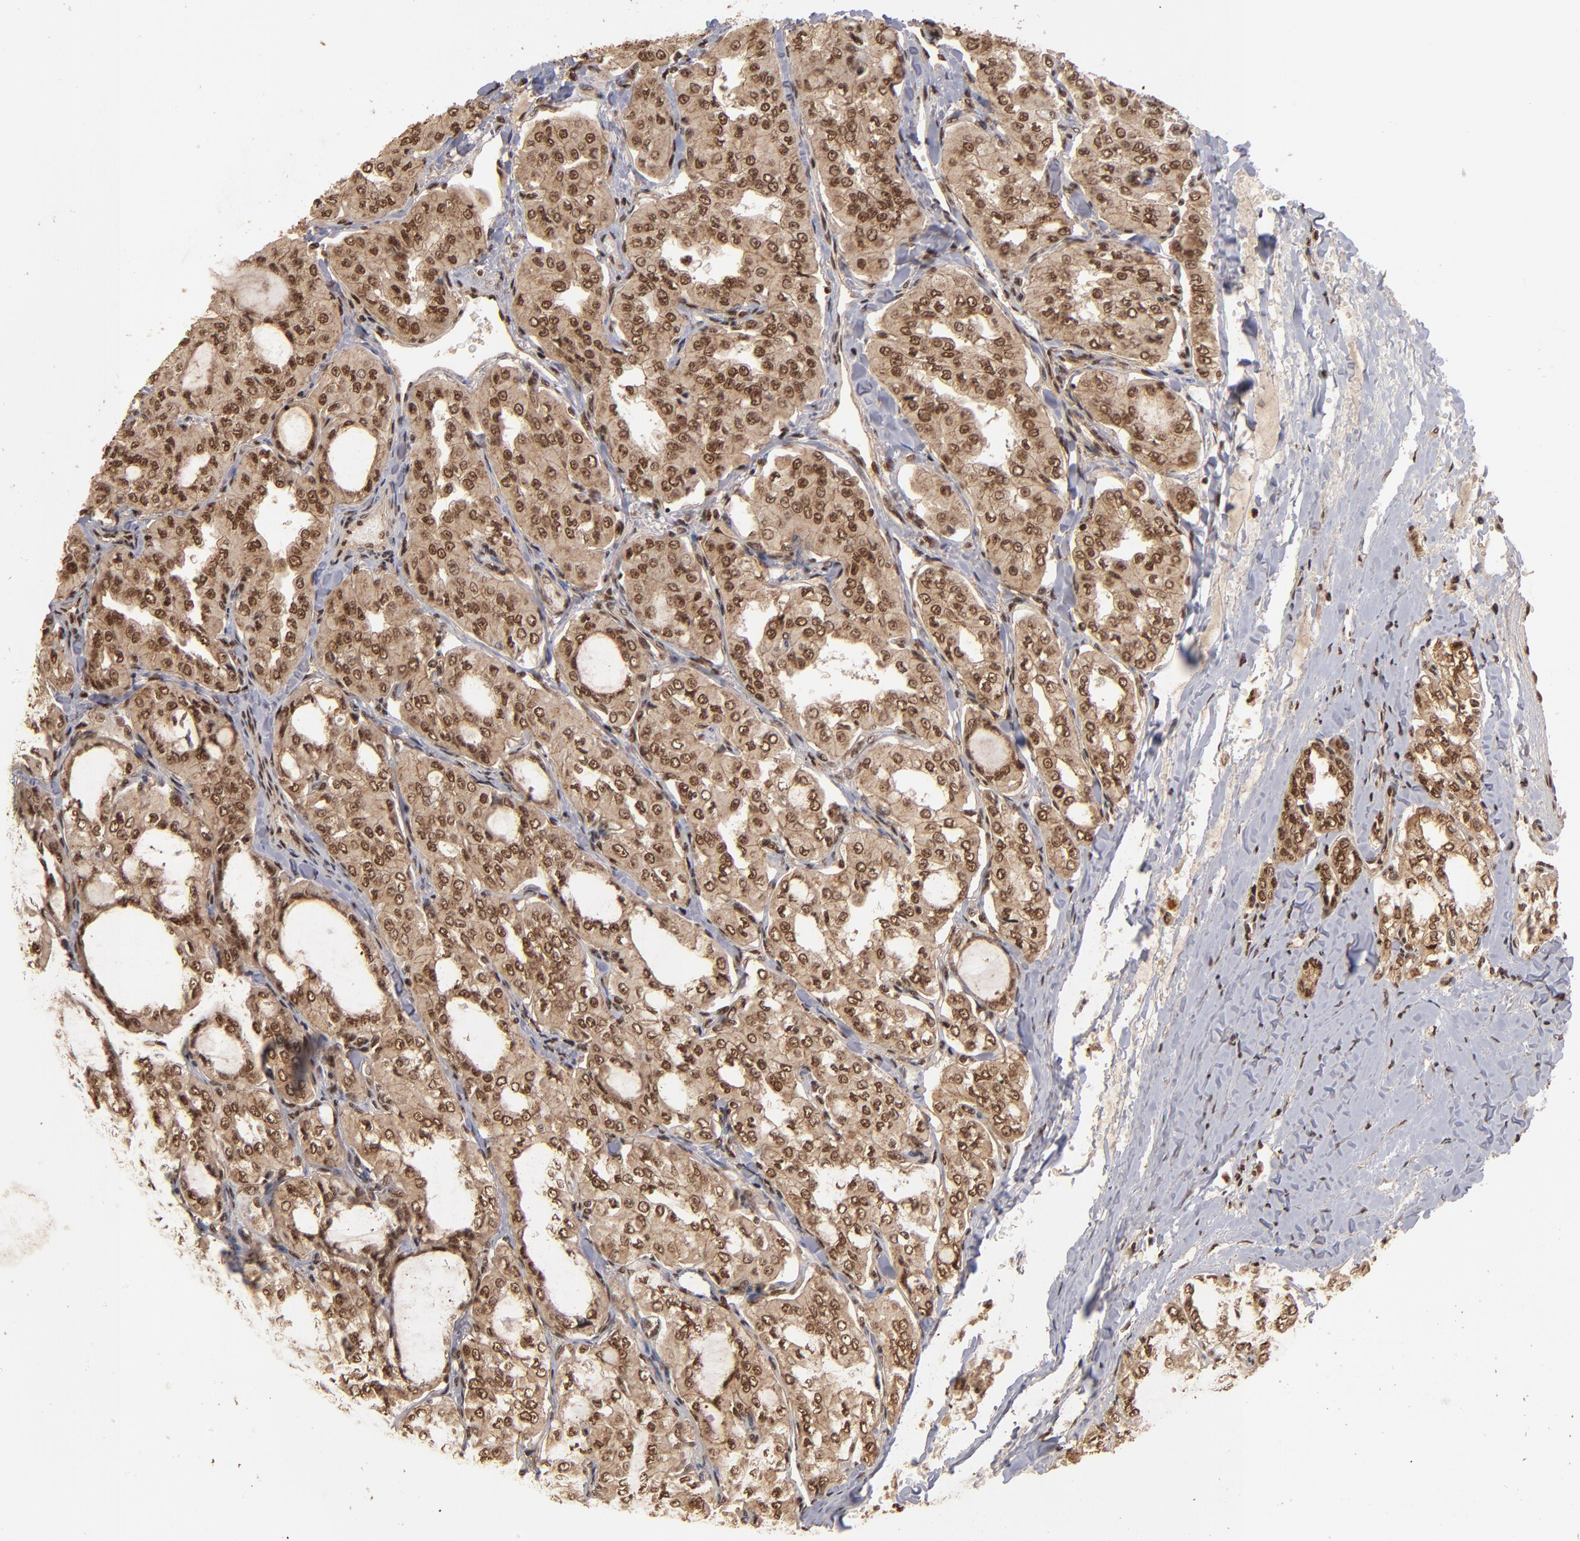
{"staining": {"intensity": "moderate", "quantity": ">75%", "location": "cytoplasmic/membranous,nuclear"}, "tissue": "thyroid cancer", "cell_type": "Tumor cells", "image_type": "cancer", "snomed": [{"axis": "morphology", "description": "Papillary adenocarcinoma, NOS"}, {"axis": "topography", "description": "Thyroid gland"}], "caption": "The image demonstrates a brown stain indicating the presence of a protein in the cytoplasmic/membranous and nuclear of tumor cells in thyroid cancer.", "gene": "SNW1", "patient": {"sex": "male", "age": 20}}